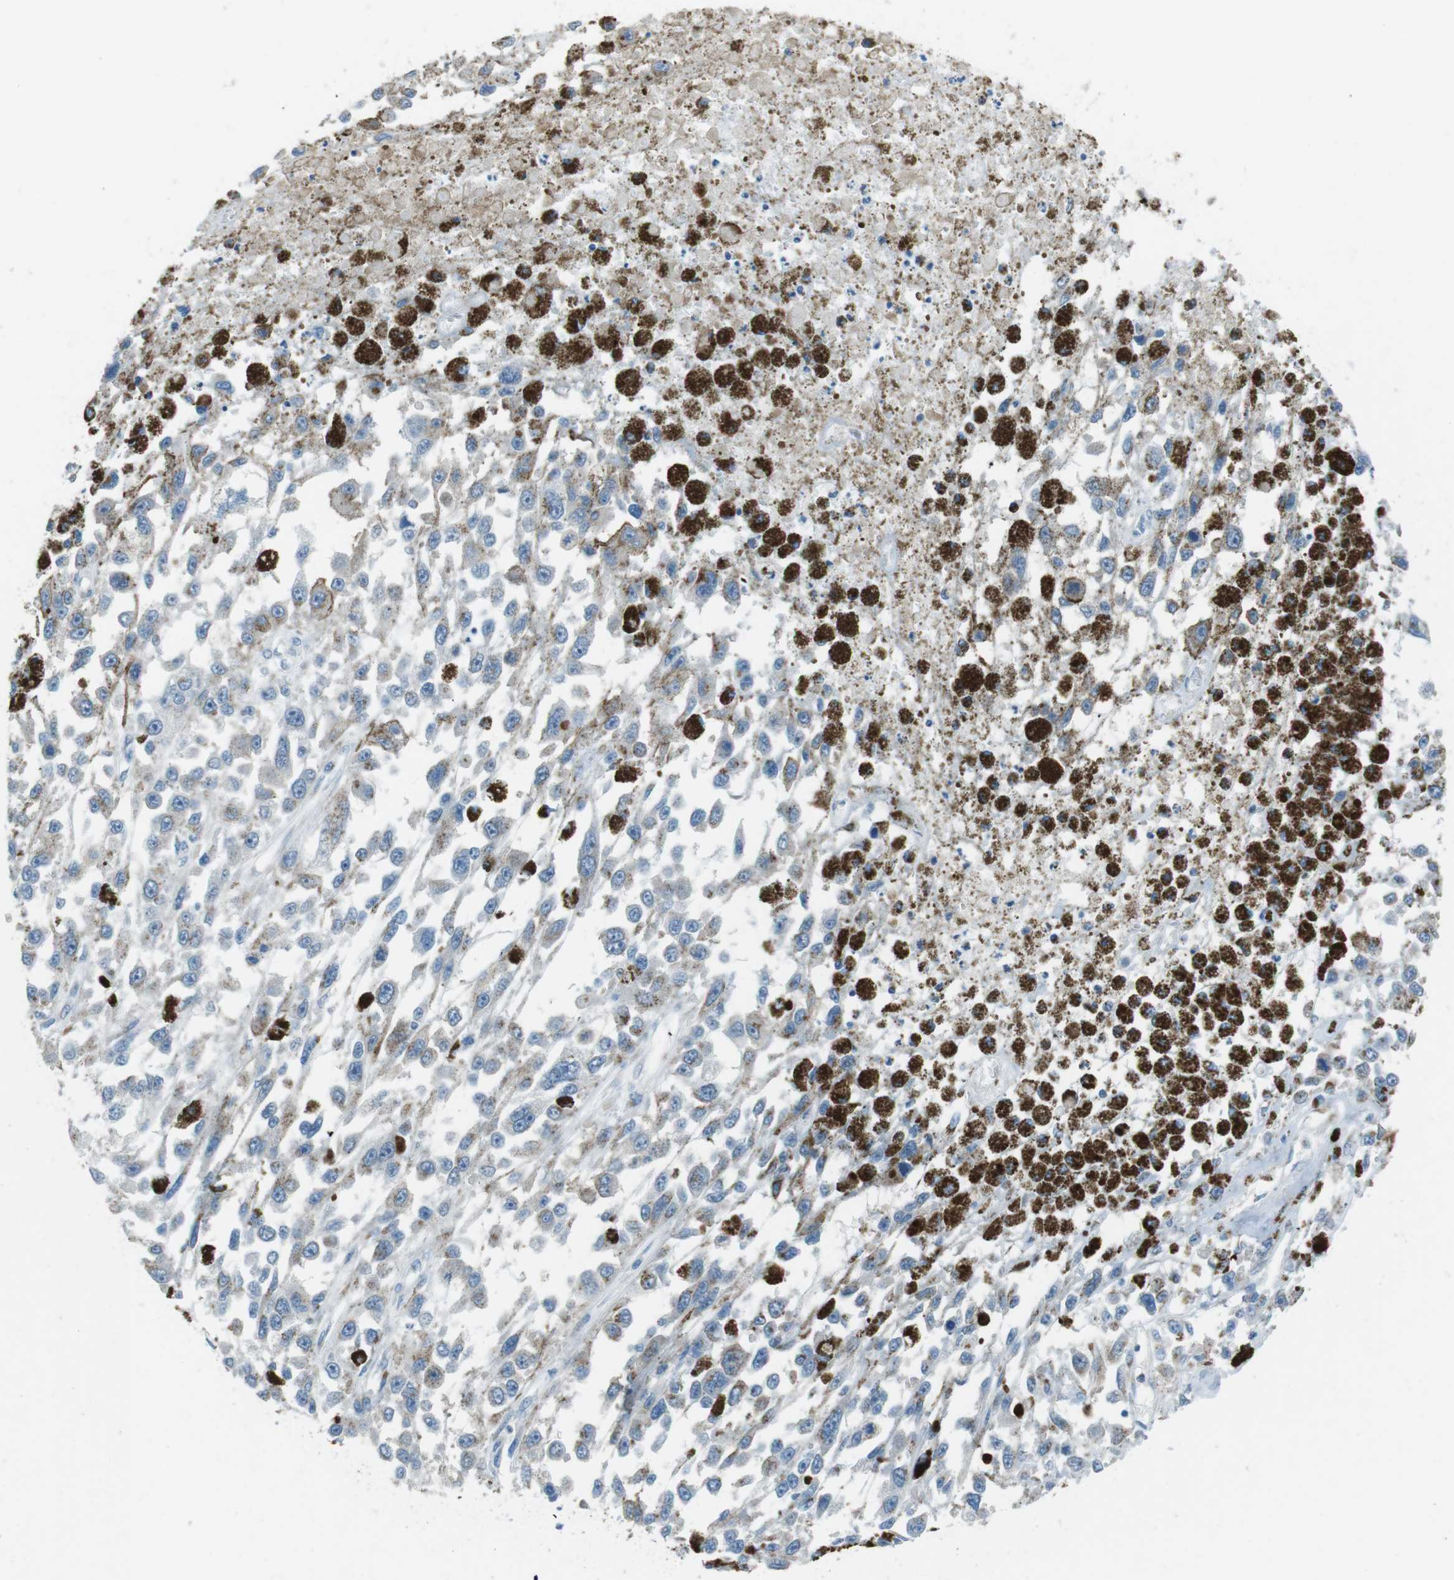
{"staining": {"intensity": "moderate", "quantity": "<25%", "location": "cytoplasmic/membranous"}, "tissue": "melanoma", "cell_type": "Tumor cells", "image_type": "cancer", "snomed": [{"axis": "morphology", "description": "Malignant melanoma, Metastatic site"}, {"axis": "topography", "description": "Lymph node"}], "caption": "High-magnification brightfield microscopy of melanoma stained with DAB (3,3'-diaminobenzidine) (brown) and counterstained with hematoxylin (blue). tumor cells exhibit moderate cytoplasmic/membranous expression is seen in approximately<25% of cells.", "gene": "TXNDC15", "patient": {"sex": "male", "age": 59}}